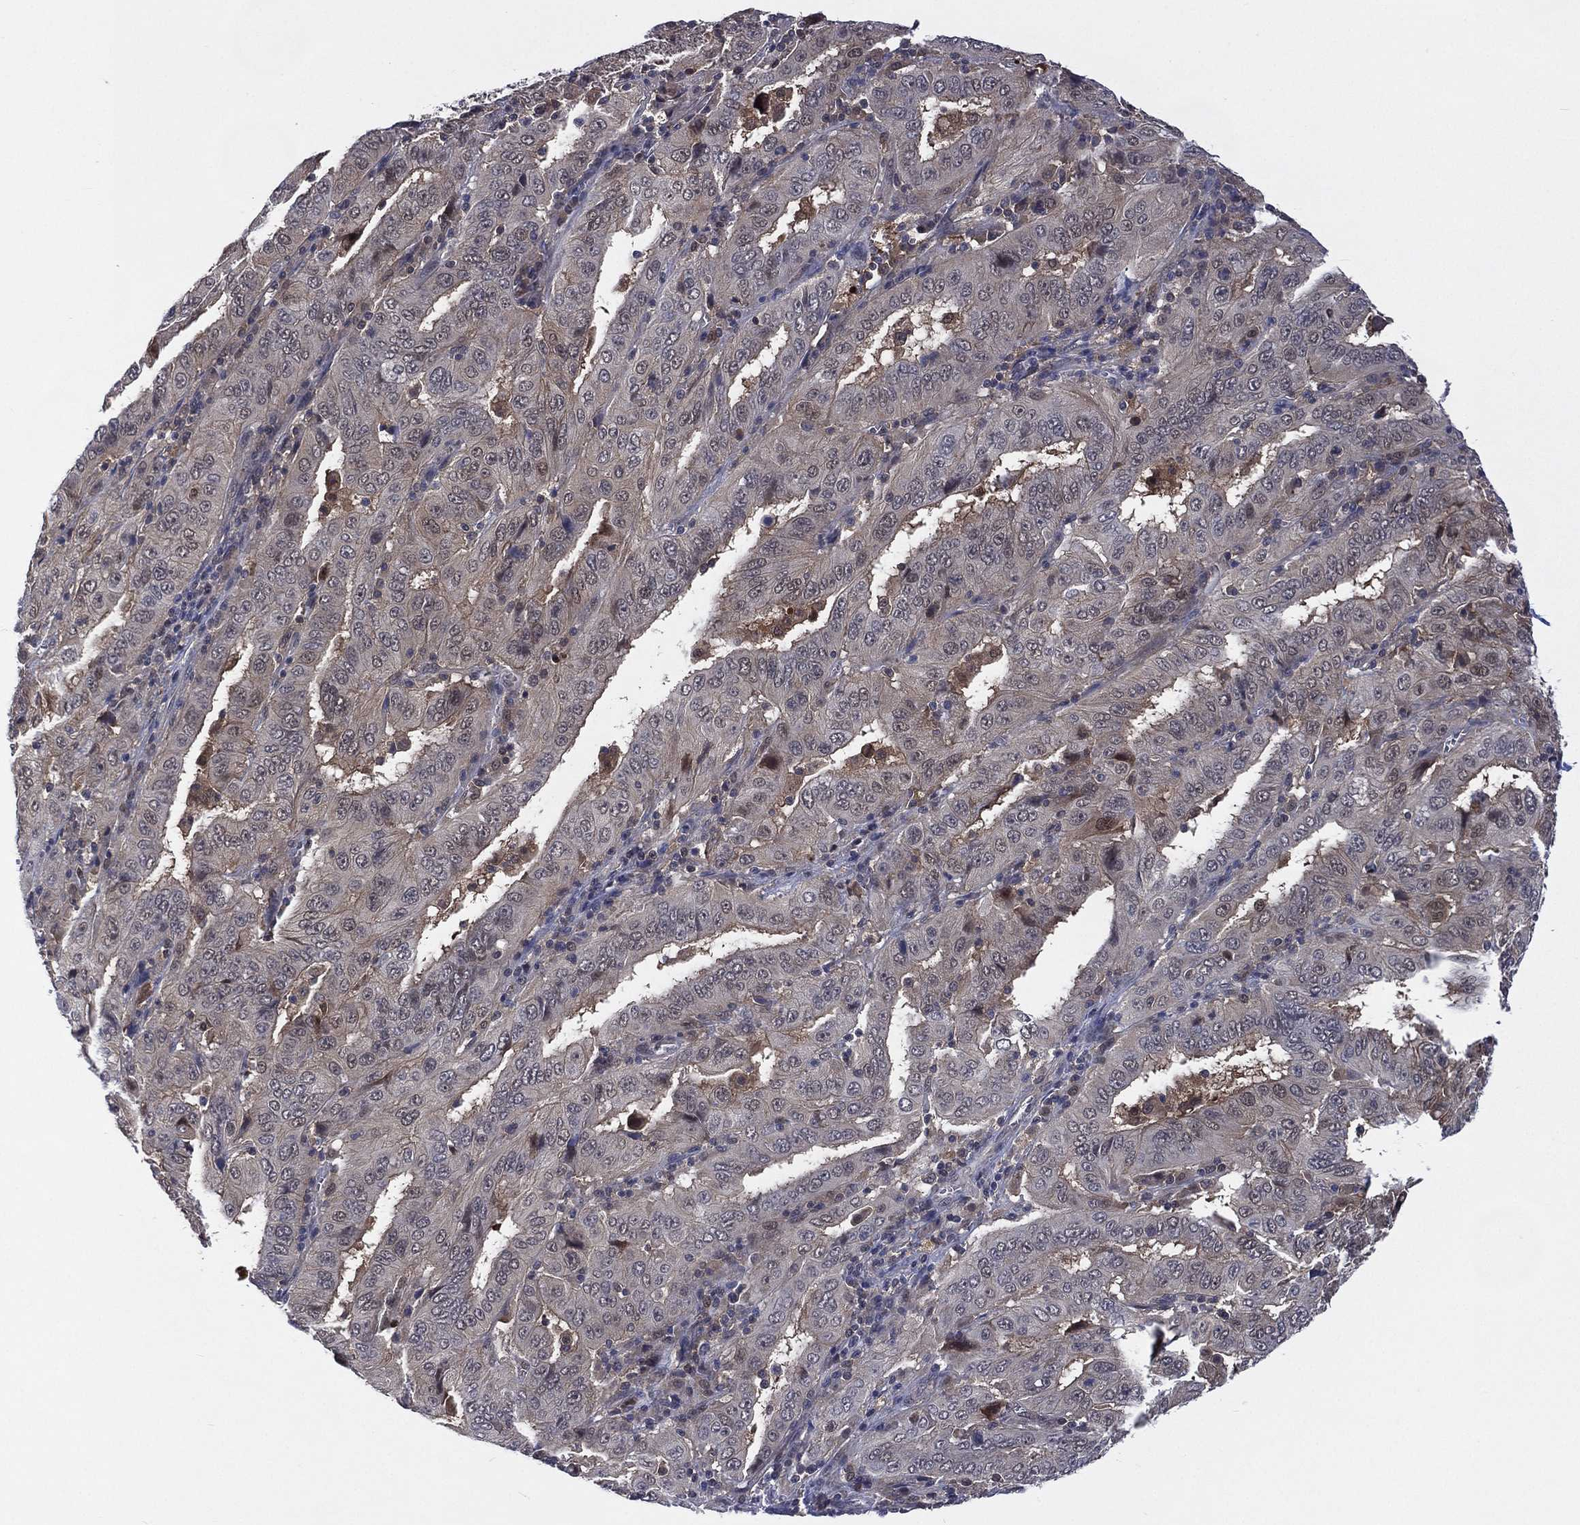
{"staining": {"intensity": "negative", "quantity": "none", "location": "none"}, "tissue": "pancreatic cancer", "cell_type": "Tumor cells", "image_type": "cancer", "snomed": [{"axis": "morphology", "description": "Adenocarcinoma, NOS"}, {"axis": "topography", "description": "Pancreas"}], "caption": "A histopathology image of human pancreatic cancer is negative for staining in tumor cells.", "gene": "MTAP", "patient": {"sex": "male", "age": 63}}